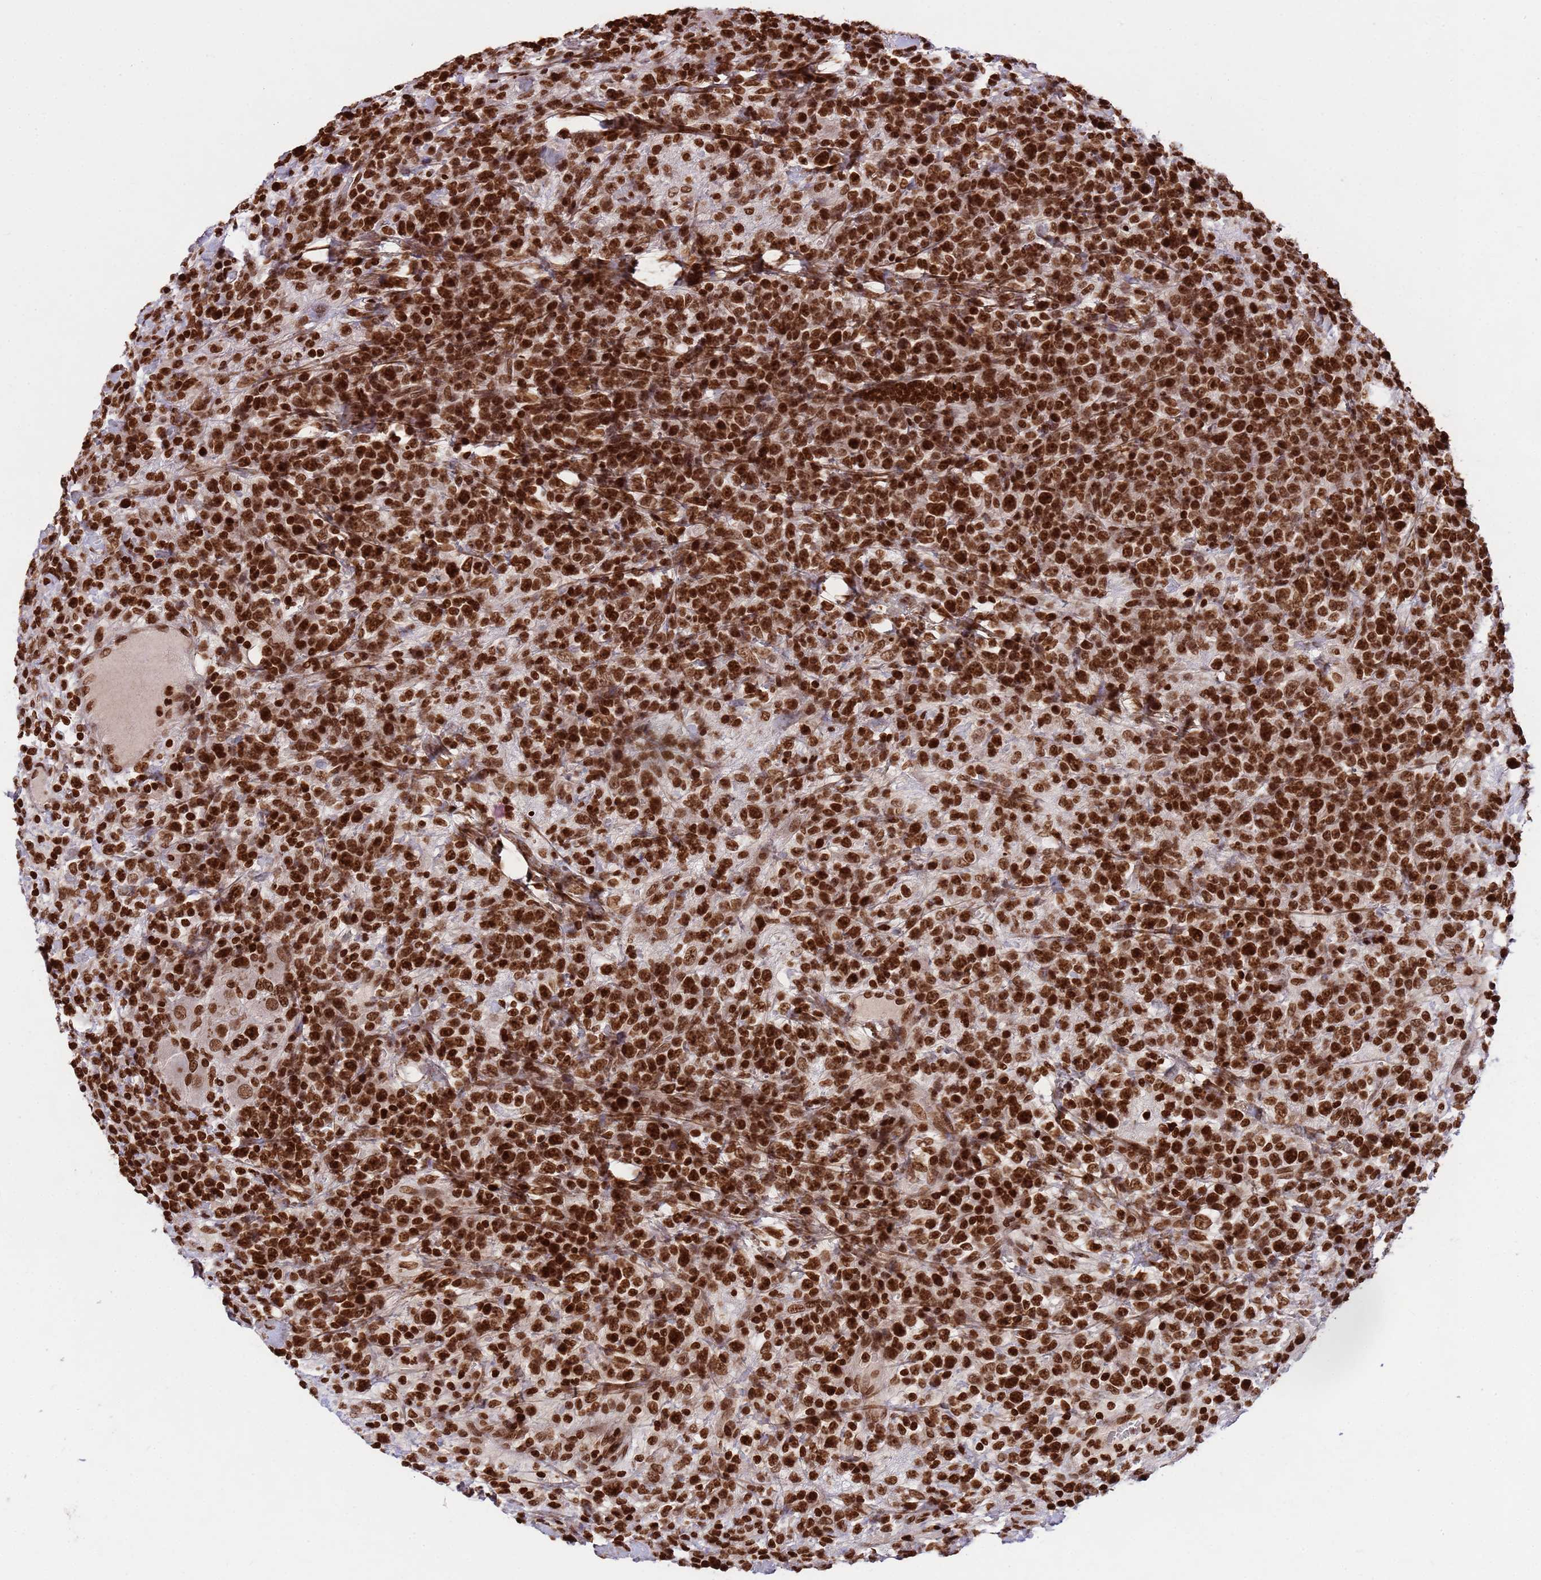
{"staining": {"intensity": "strong", "quantity": ">75%", "location": "nuclear"}, "tissue": "lymphoma", "cell_type": "Tumor cells", "image_type": "cancer", "snomed": [{"axis": "morphology", "description": "Malignant lymphoma, non-Hodgkin's type, High grade"}, {"axis": "topography", "description": "Colon"}], "caption": "Tumor cells exhibit high levels of strong nuclear staining in about >75% of cells in malignant lymphoma, non-Hodgkin's type (high-grade).", "gene": "H3-3B", "patient": {"sex": "female", "age": 53}}